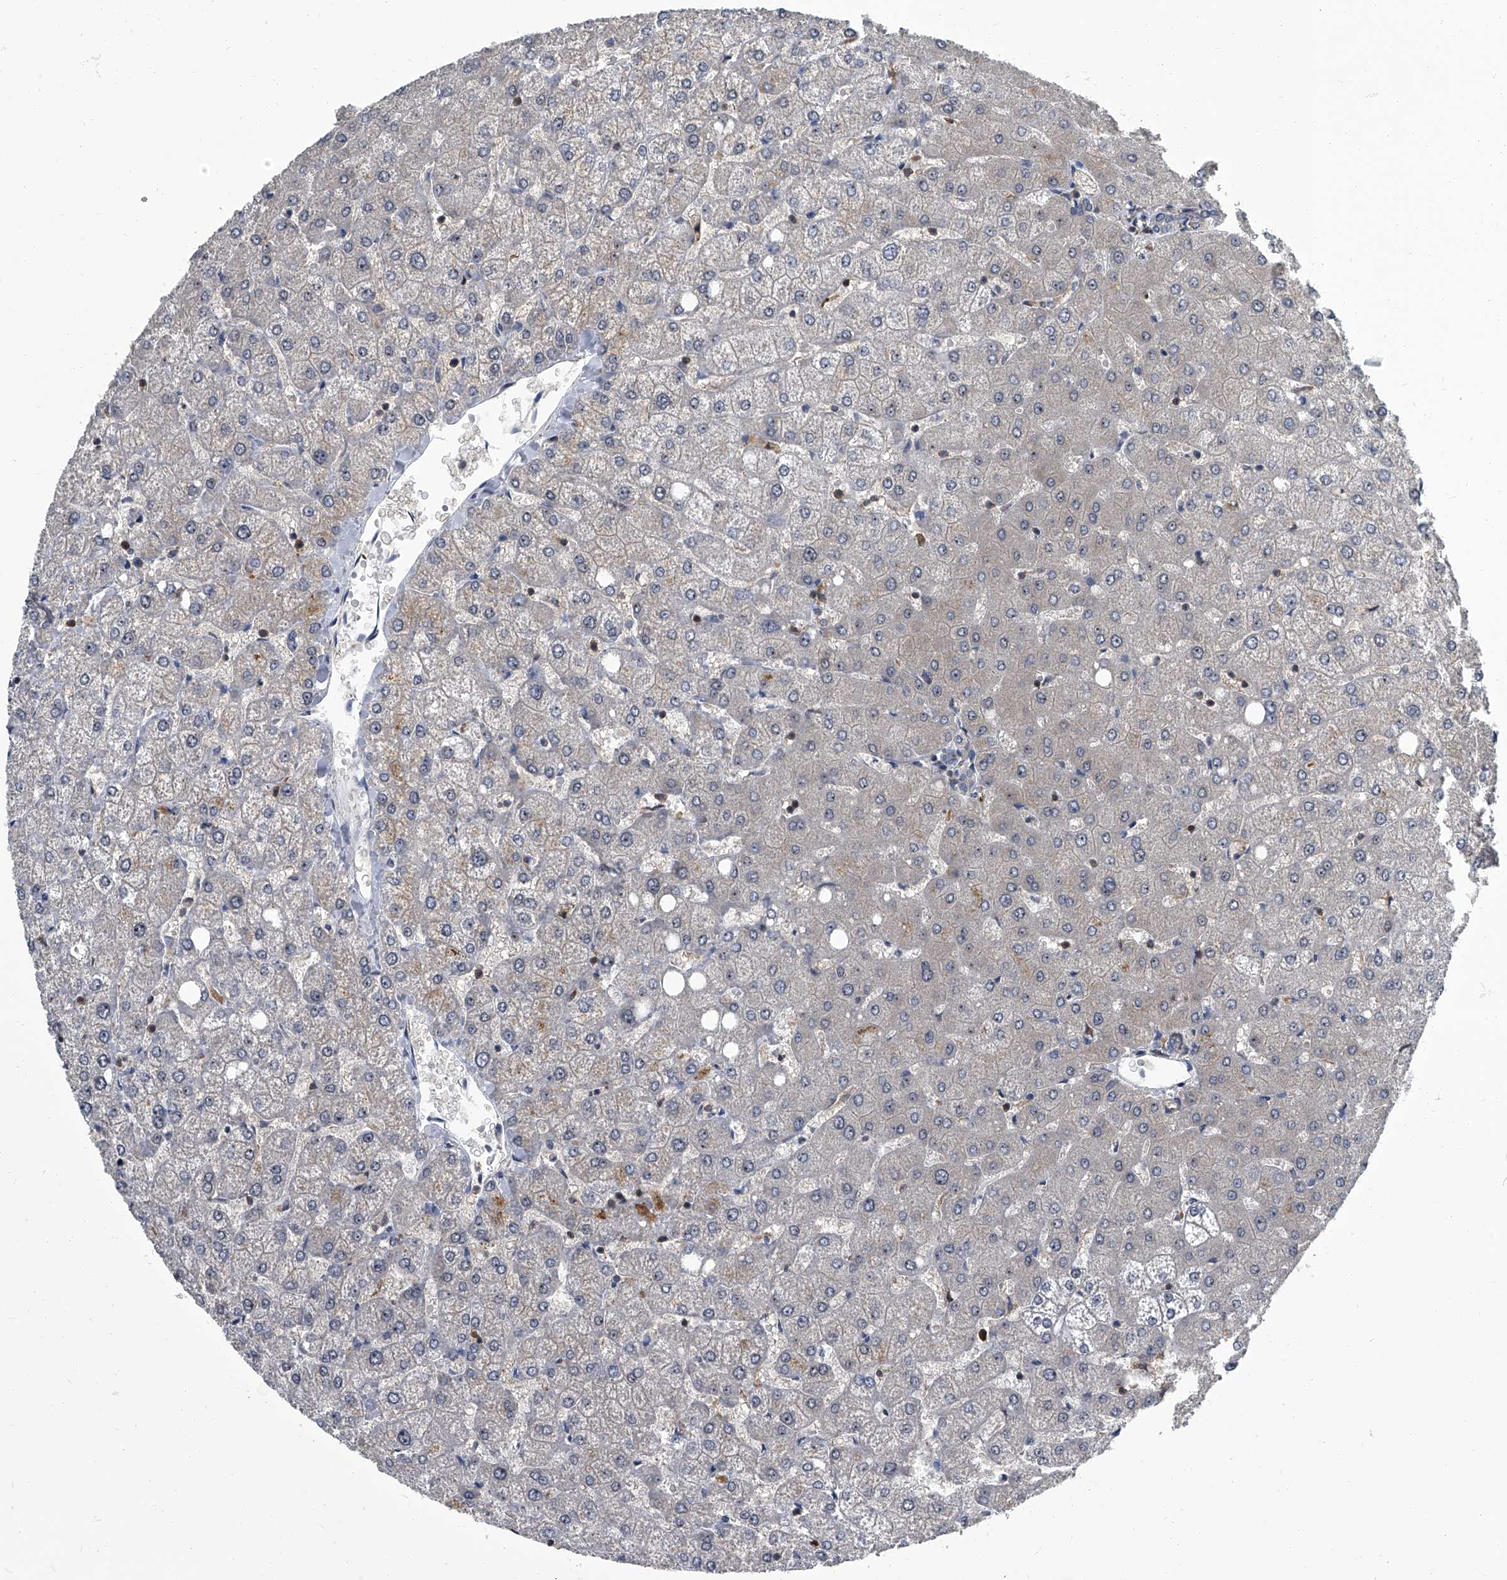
{"staining": {"intensity": "negative", "quantity": "none", "location": "none"}, "tissue": "liver", "cell_type": "Cholangiocytes", "image_type": "normal", "snomed": [{"axis": "morphology", "description": "Normal tissue, NOS"}, {"axis": "topography", "description": "Liver"}], "caption": "A high-resolution photomicrograph shows immunohistochemistry staining of benign liver, which reveals no significant positivity in cholangiocytes. (DAB IHC visualized using brightfield microscopy, high magnification).", "gene": "CDV3", "patient": {"sex": "female", "age": 54}}